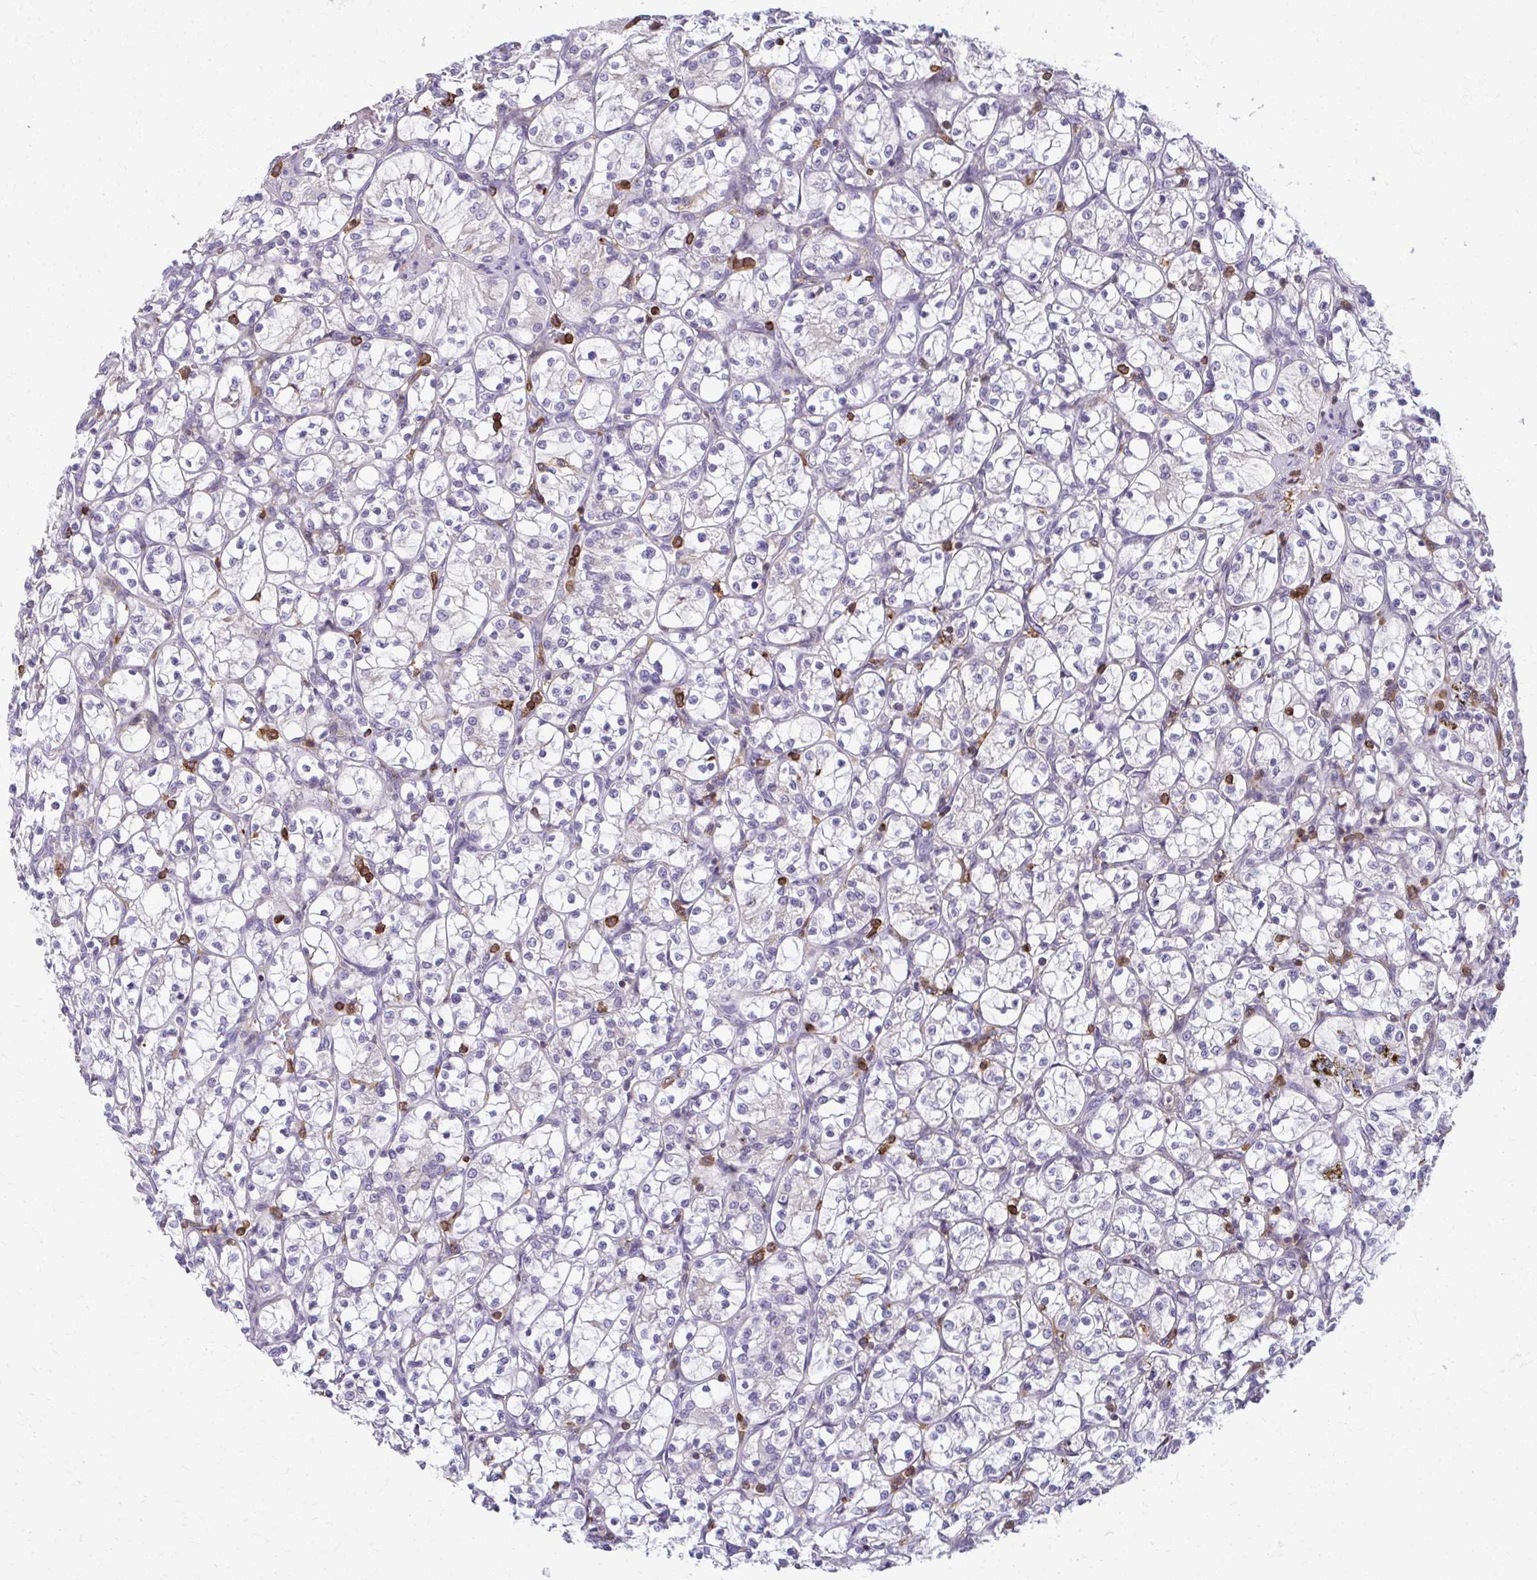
{"staining": {"intensity": "negative", "quantity": "none", "location": "none"}, "tissue": "renal cancer", "cell_type": "Tumor cells", "image_type": "cancer", "snomed": [{"axis": "morphology", "description": "Adenocarcinoma, NOS"}, {"axis": "topography", "description": "Kidney"}], "caption": "IHC micrograph of human renal adenocarcinoma stained for a protein (brown), which exhibits no positivity in tumor cells.", "gene": "AP5M1", "patient": {"sex": "female", "age": 69}}